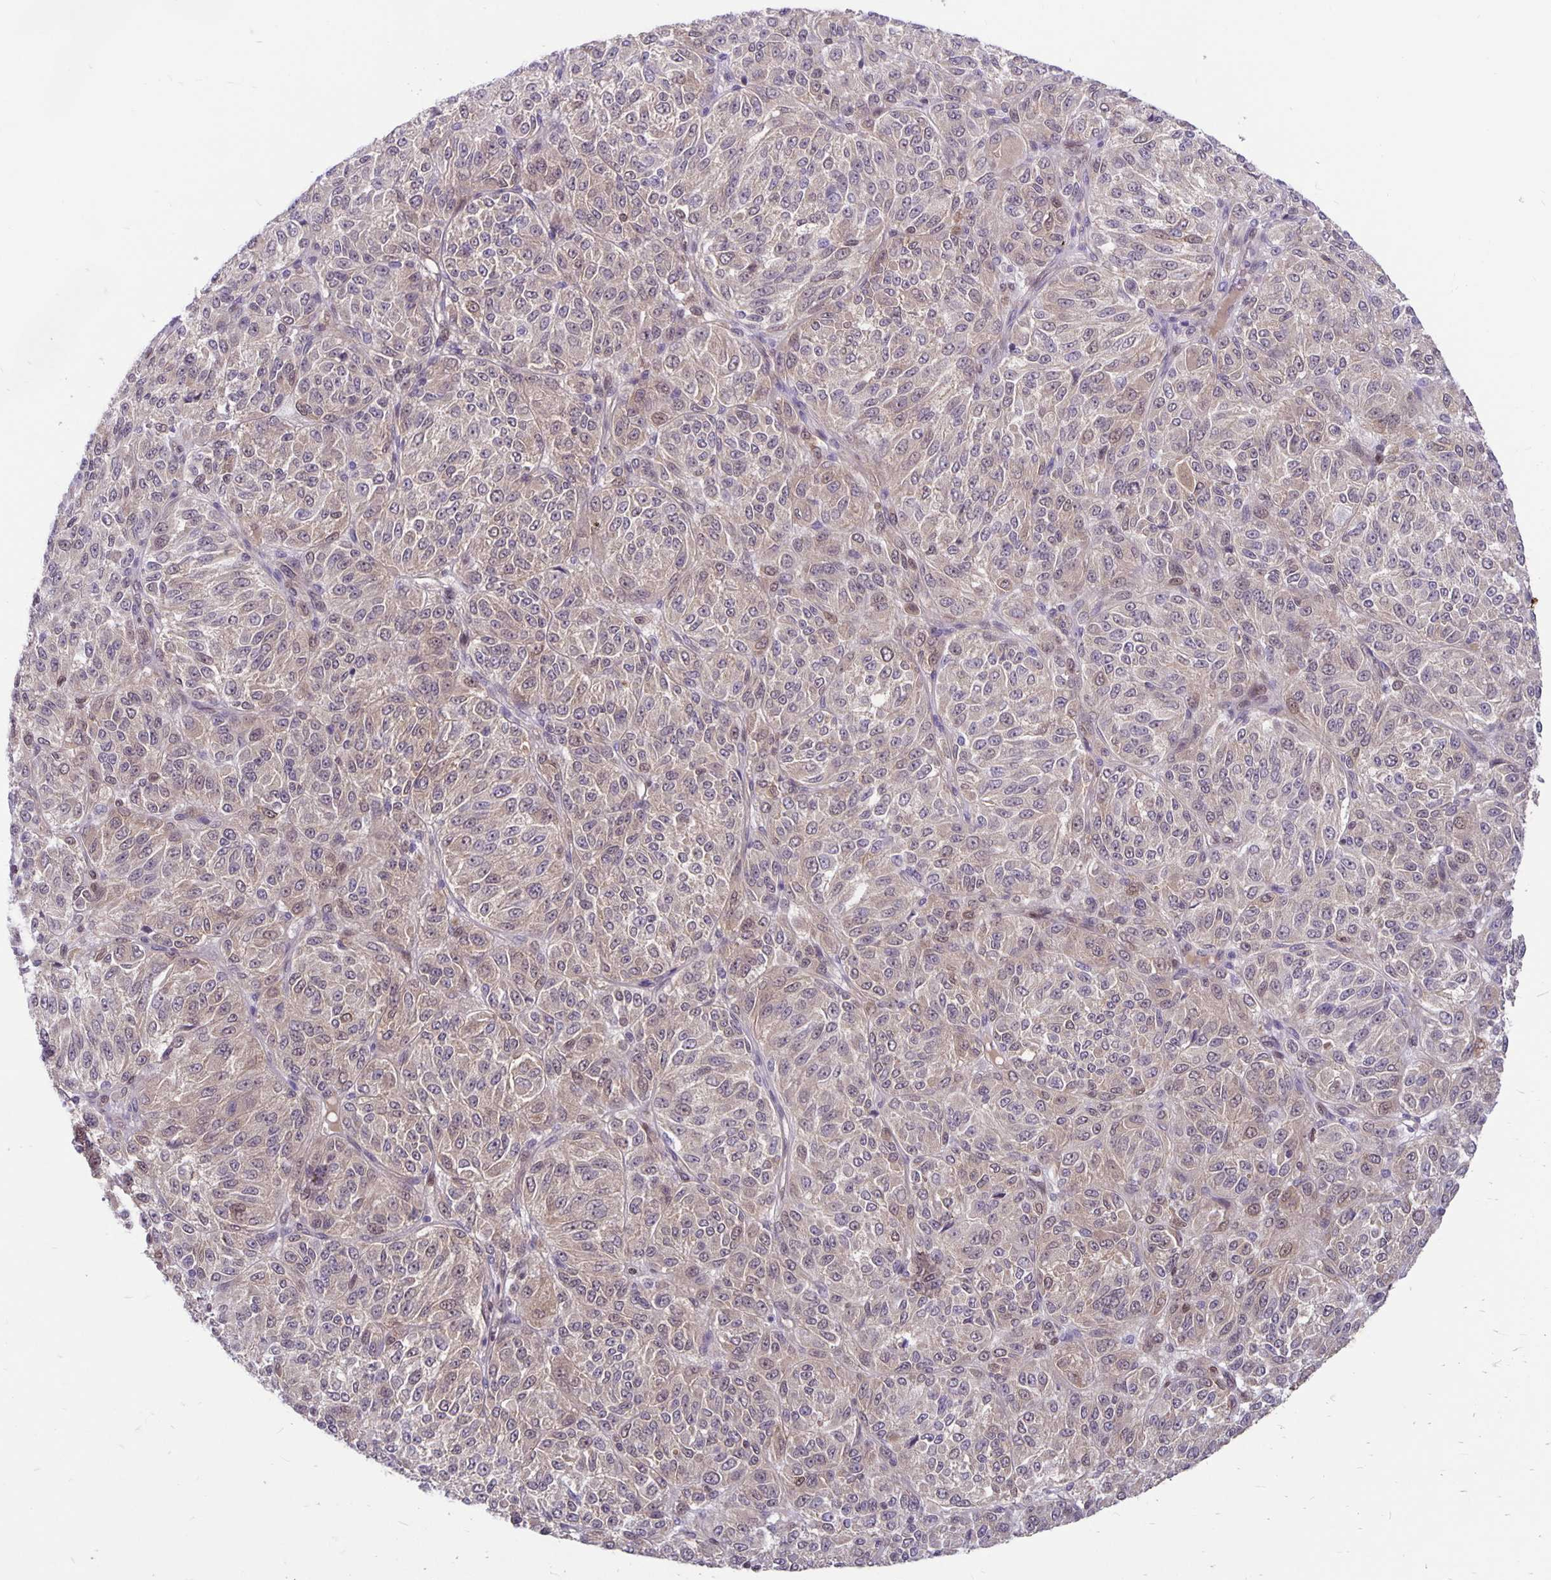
{"staining": {"intensity": "weak", "quantity": ">75%", "location": "cytoplasmic/membranous"}, "tissue": "melanoma", "cell_type": "Tumor cells", "image_type": "cancer", "snomed": [{"axis": "morphology", "description": "Malignant melanoma, Metastatic site"}, {"axis": "topography", "description": "Brain"}], "caption": "This micrograph reveals malignant melanoma (metastatic site) stained with immunohistochemistry (IHC) to label a protein in brown. The cytoplasmic/membranous of tumor cells show weak positivity for the protein. Nuclei are counter-stained blue.", "gene": "TAX1BP3", "patient": {"sex": "female", "age": 56}}